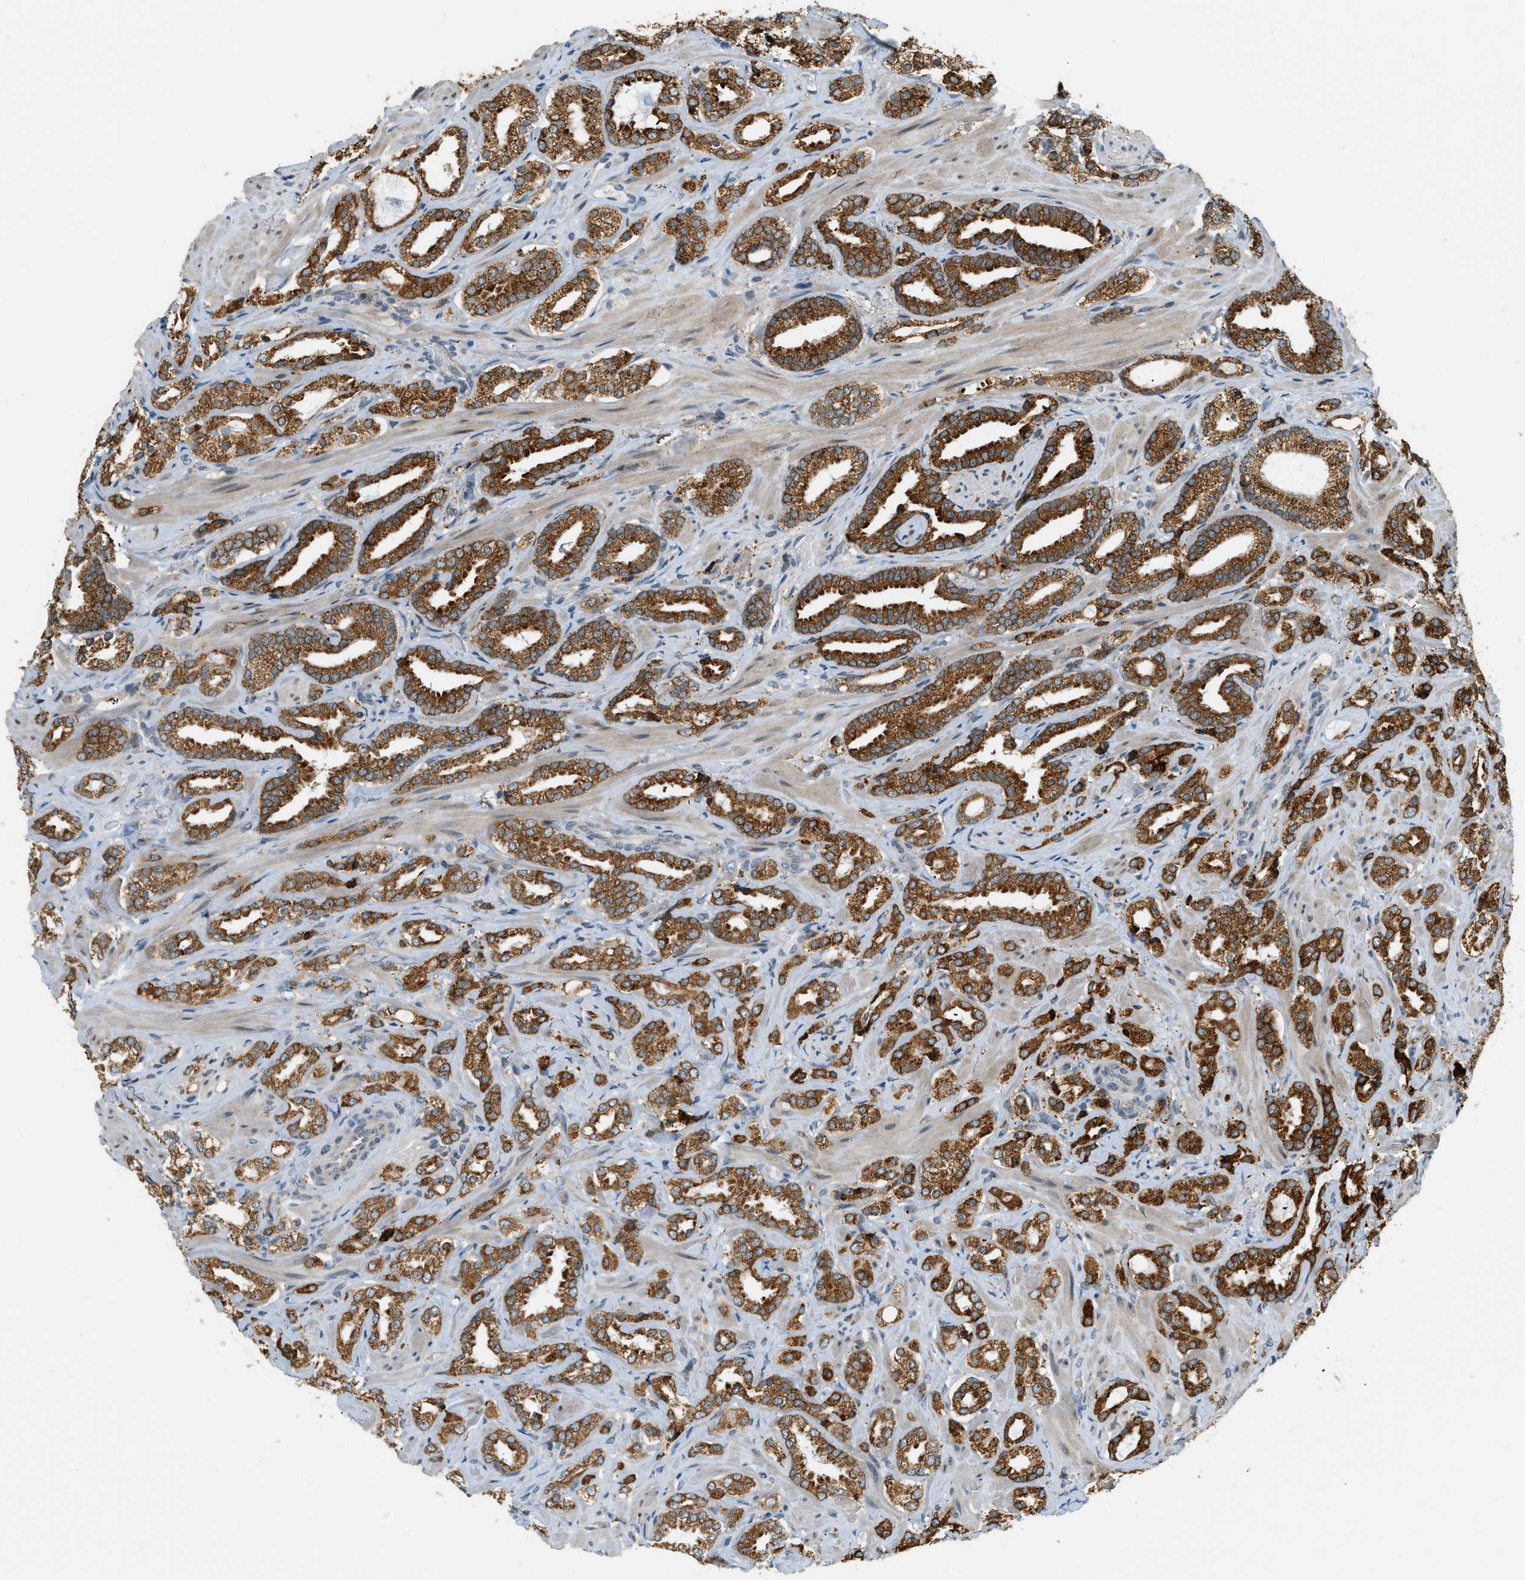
{"staining": {"intensity": "strong", "quantity": ">75%", "location": "cytoplasmic/membranous"}, "tissue": "prostate cancer", "cell_type": "Tumor cells", "image_type": "cancer", "snomed": [{"axis": "morphology", "description": "Adenocarcinoma, High grade"}, {"axis": "topography", "description": "Prostate"}], "caption": "Adenocarcinoma (high-grade) (prostate) tissue exhibits strong cytoplasmic/membranous staining in approximately >75% of tumor cells, visualized by immunohistochemistry.", "gene": "SEMA4D", "patient": {"sex": "male", "age": 64}}